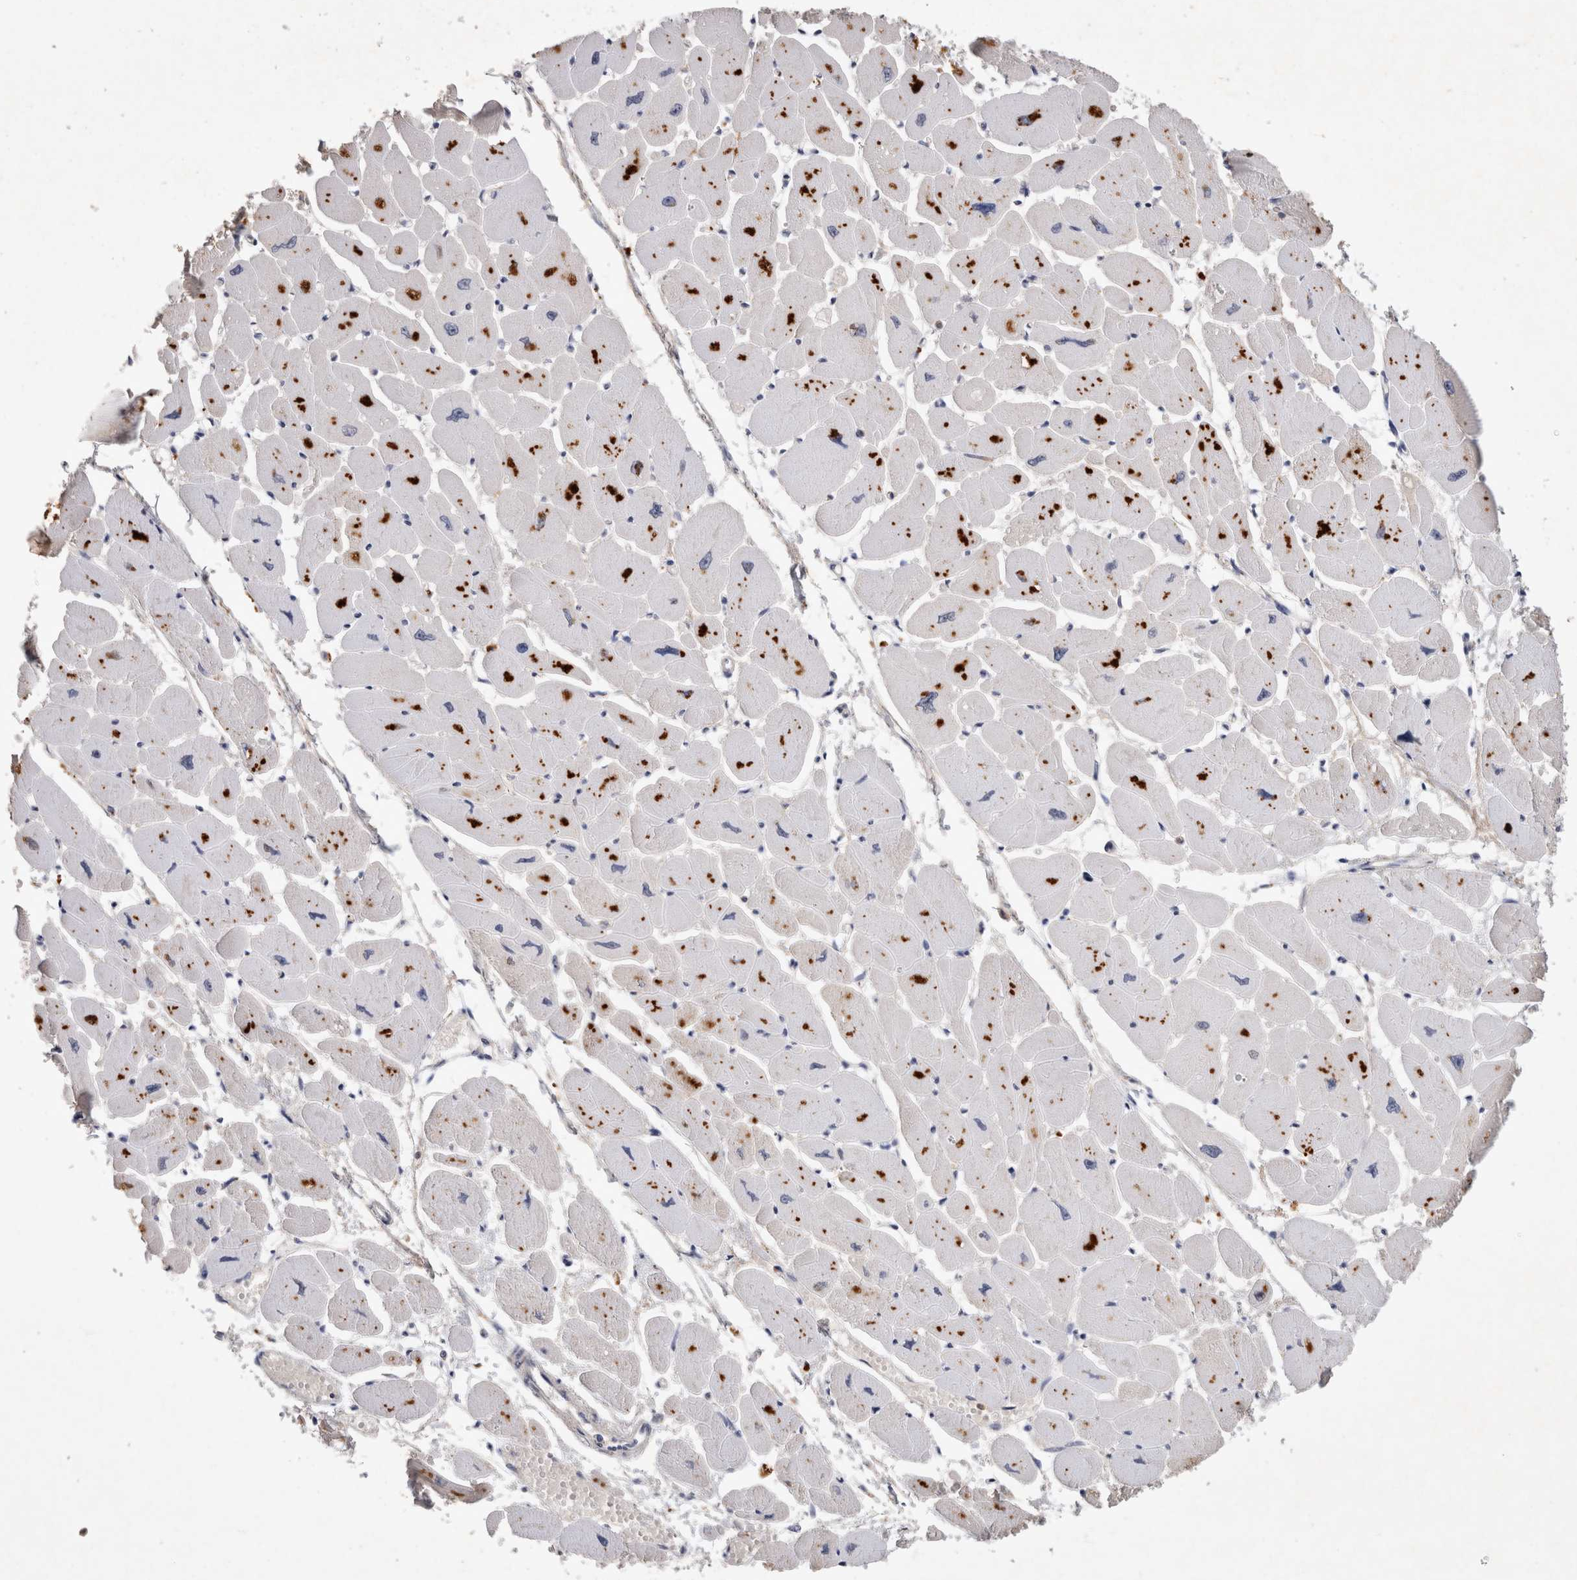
{"staining": {"intensity": "strong", "quantity": "25%-75%", "location": "cytoplasmic/membranous"}, "tissue": "heart muscle", "cell_type": "Cardiomyocytes", "image_type": "normal", "snomed": [{"axis": "morphology", "description": "Normal tissue, NOS"}, {"axis": "topography", "description": "Heart"}], "caption": "Immunohistochemistry staining of normal heart muscle, which reveals high levels of strong cytoplasmic/membranous expression in approximately 25%-75% of cardiomyocytes indicating strong cytoplasmic/membranous protein expression. The staining was performed using DAB (brown) for protein detection and nuclei were counterstained in hematoxylin (blue).", "gene": "XRCC5", "patient": {"sex": "female", "age": 54}}